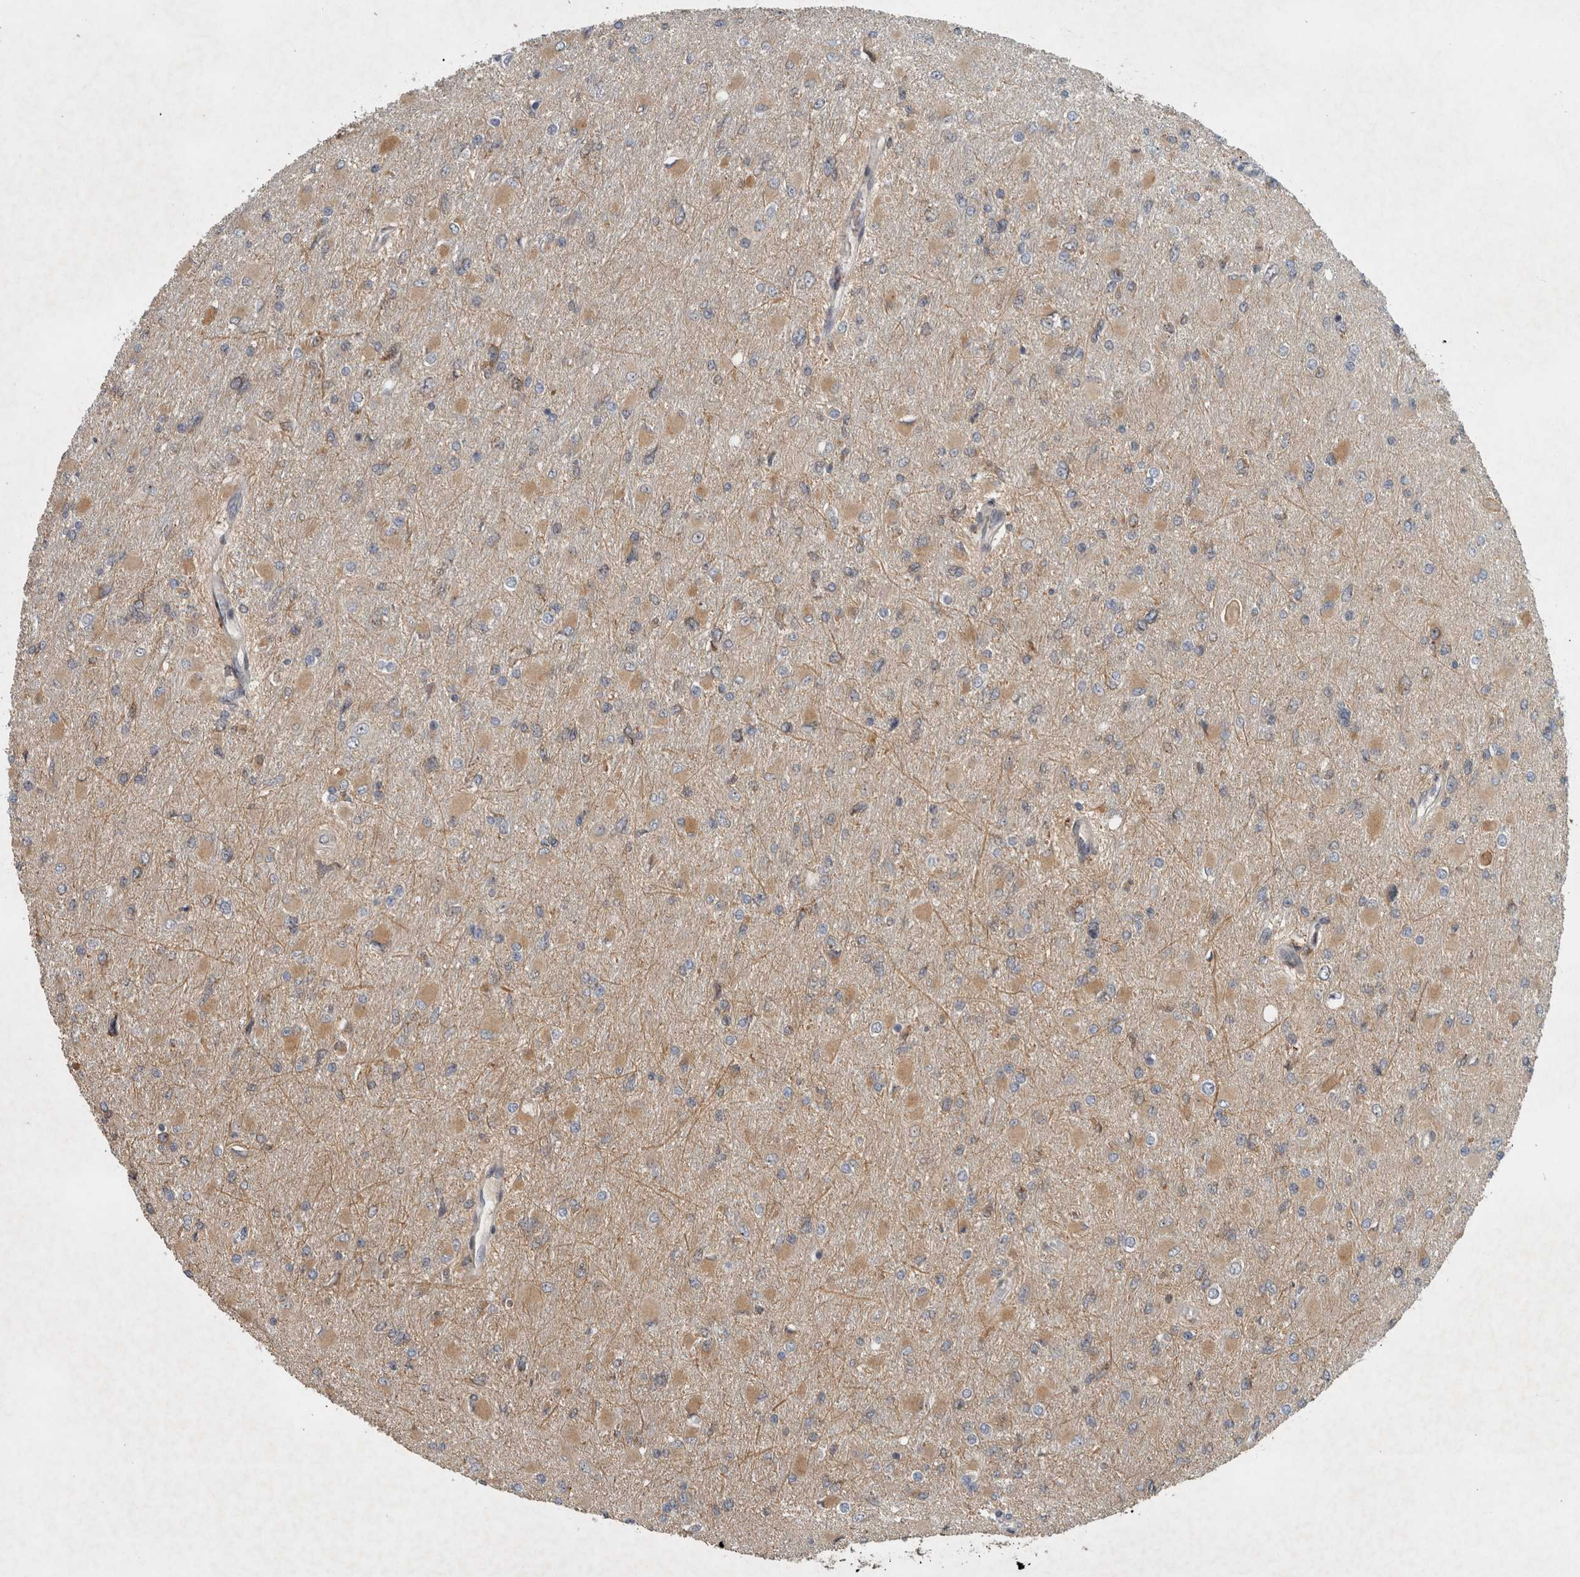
{"staining": {"intensity": "weak", "quantity": "25%-75%", "location": "cytoplasmic/membranous"}, "tissue": "glioma", "cell_type": "Tumor cells", "image_type": "cancer", "snomed": [{"axis": "morphology", "description": "Glioma, malignant, High grade"}, {"axis": "topography", "description": "Cerebral cortex"}], "caption": "Human malignant glioma (high-grade) stained with a brown dye displays weak cytoplasmic/membranous positive expression in about 25%-75% of tumor cells.", "gene": "GPR137B", "patient": {"sex": "female", "age": 36}}